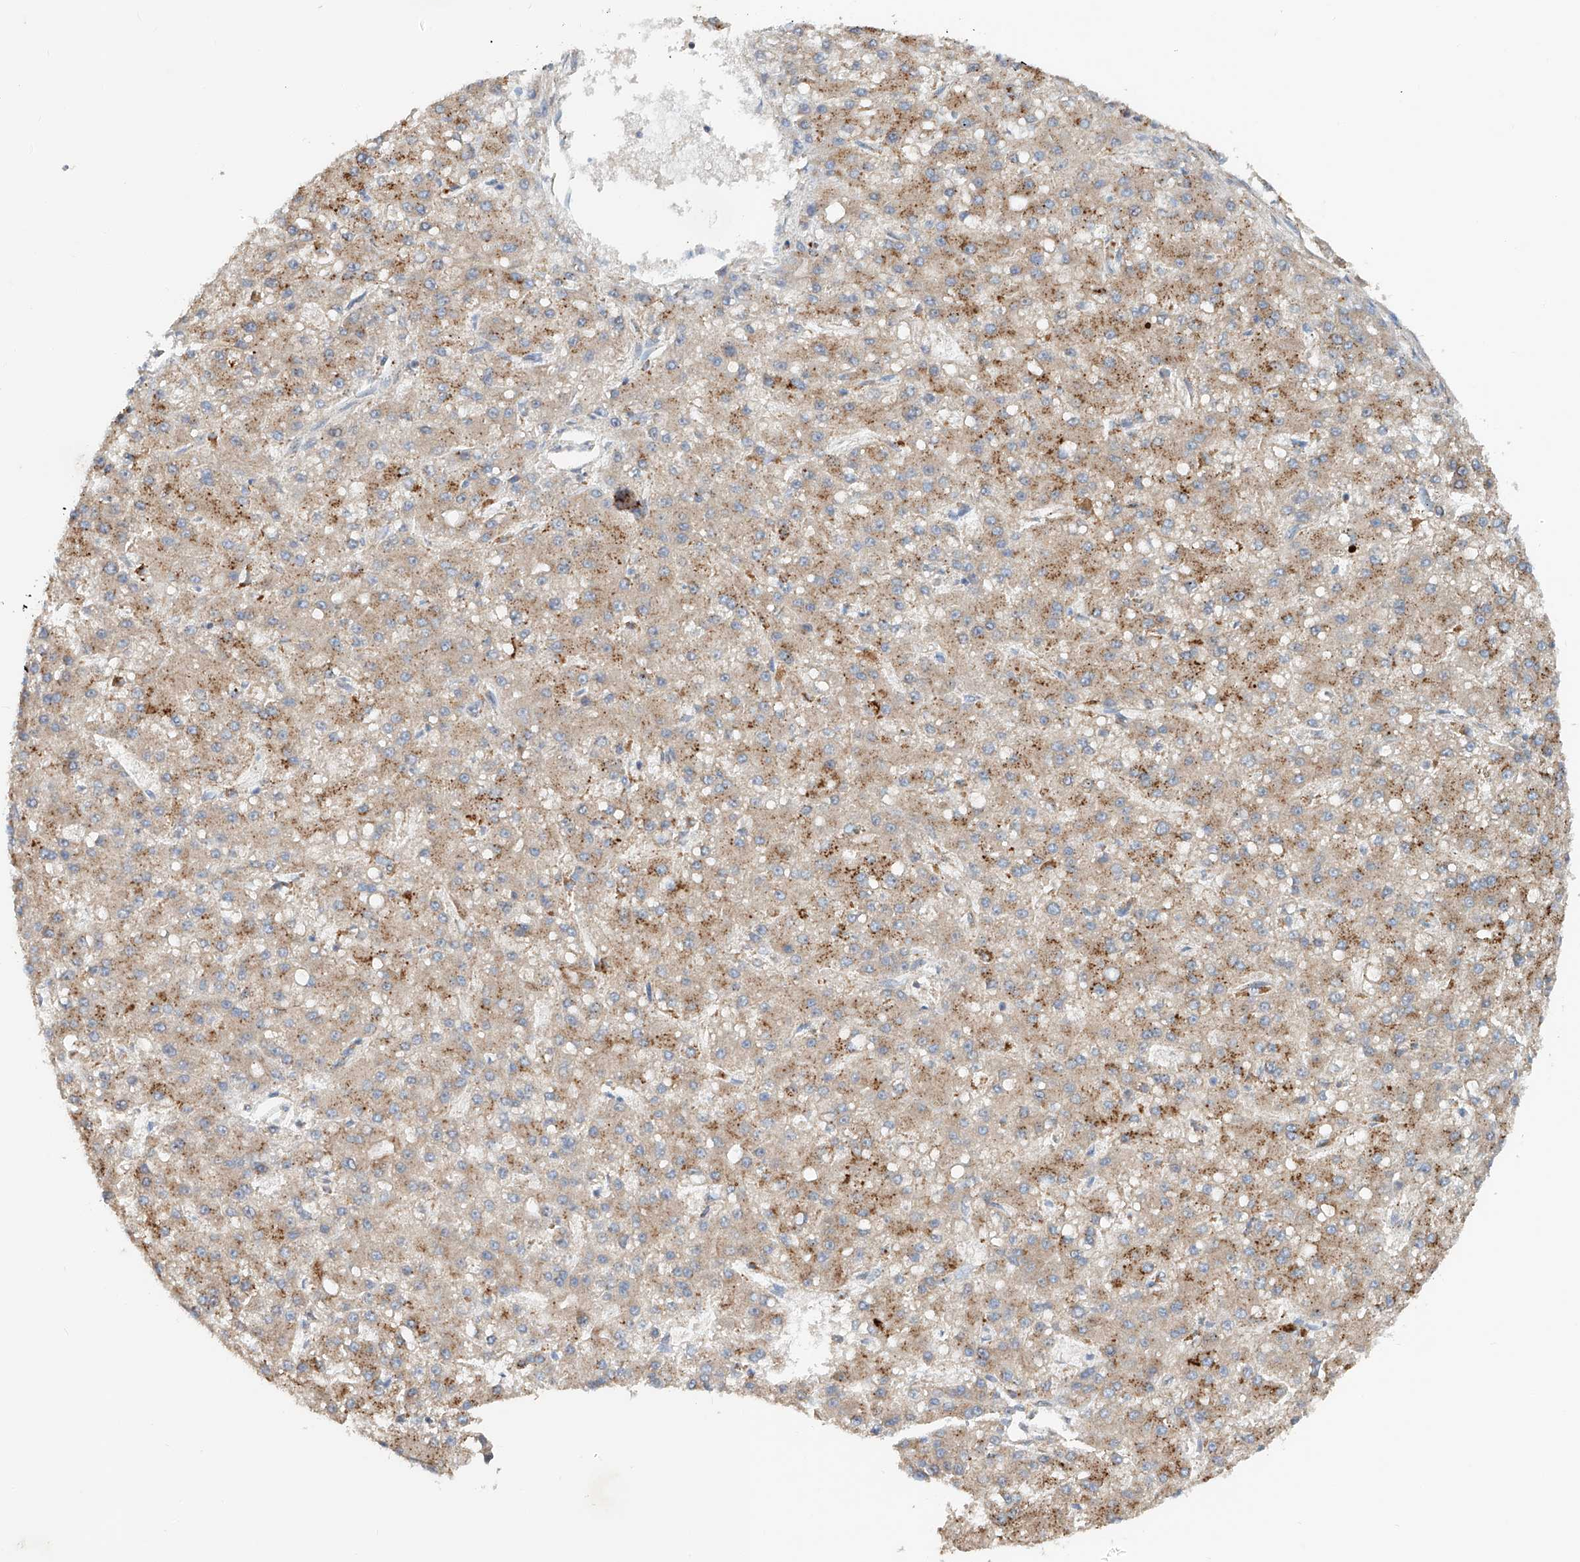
{"staining": {"intensity": "moderate", "quantity": ">75%", "location": "cytoplasmic/membranous"}, "tissue": "liver cancer", "cell_type": "Tumor cells", "image_type": "cancer", "snomed": [{"axis": "morphology", "description": "Carcinoma, Hepatocellular, NOS"}, {"axis": "topography", "description": "Liver"}], "caption": "This is an image of IHC staining of liver cancer (hepatocellular carcinoma), which shows moderate positivity in the cytoplasmic/membranous of tumor cells.", "gene": "TRIM47", "patient": {"sex": "male", "age": 67}}